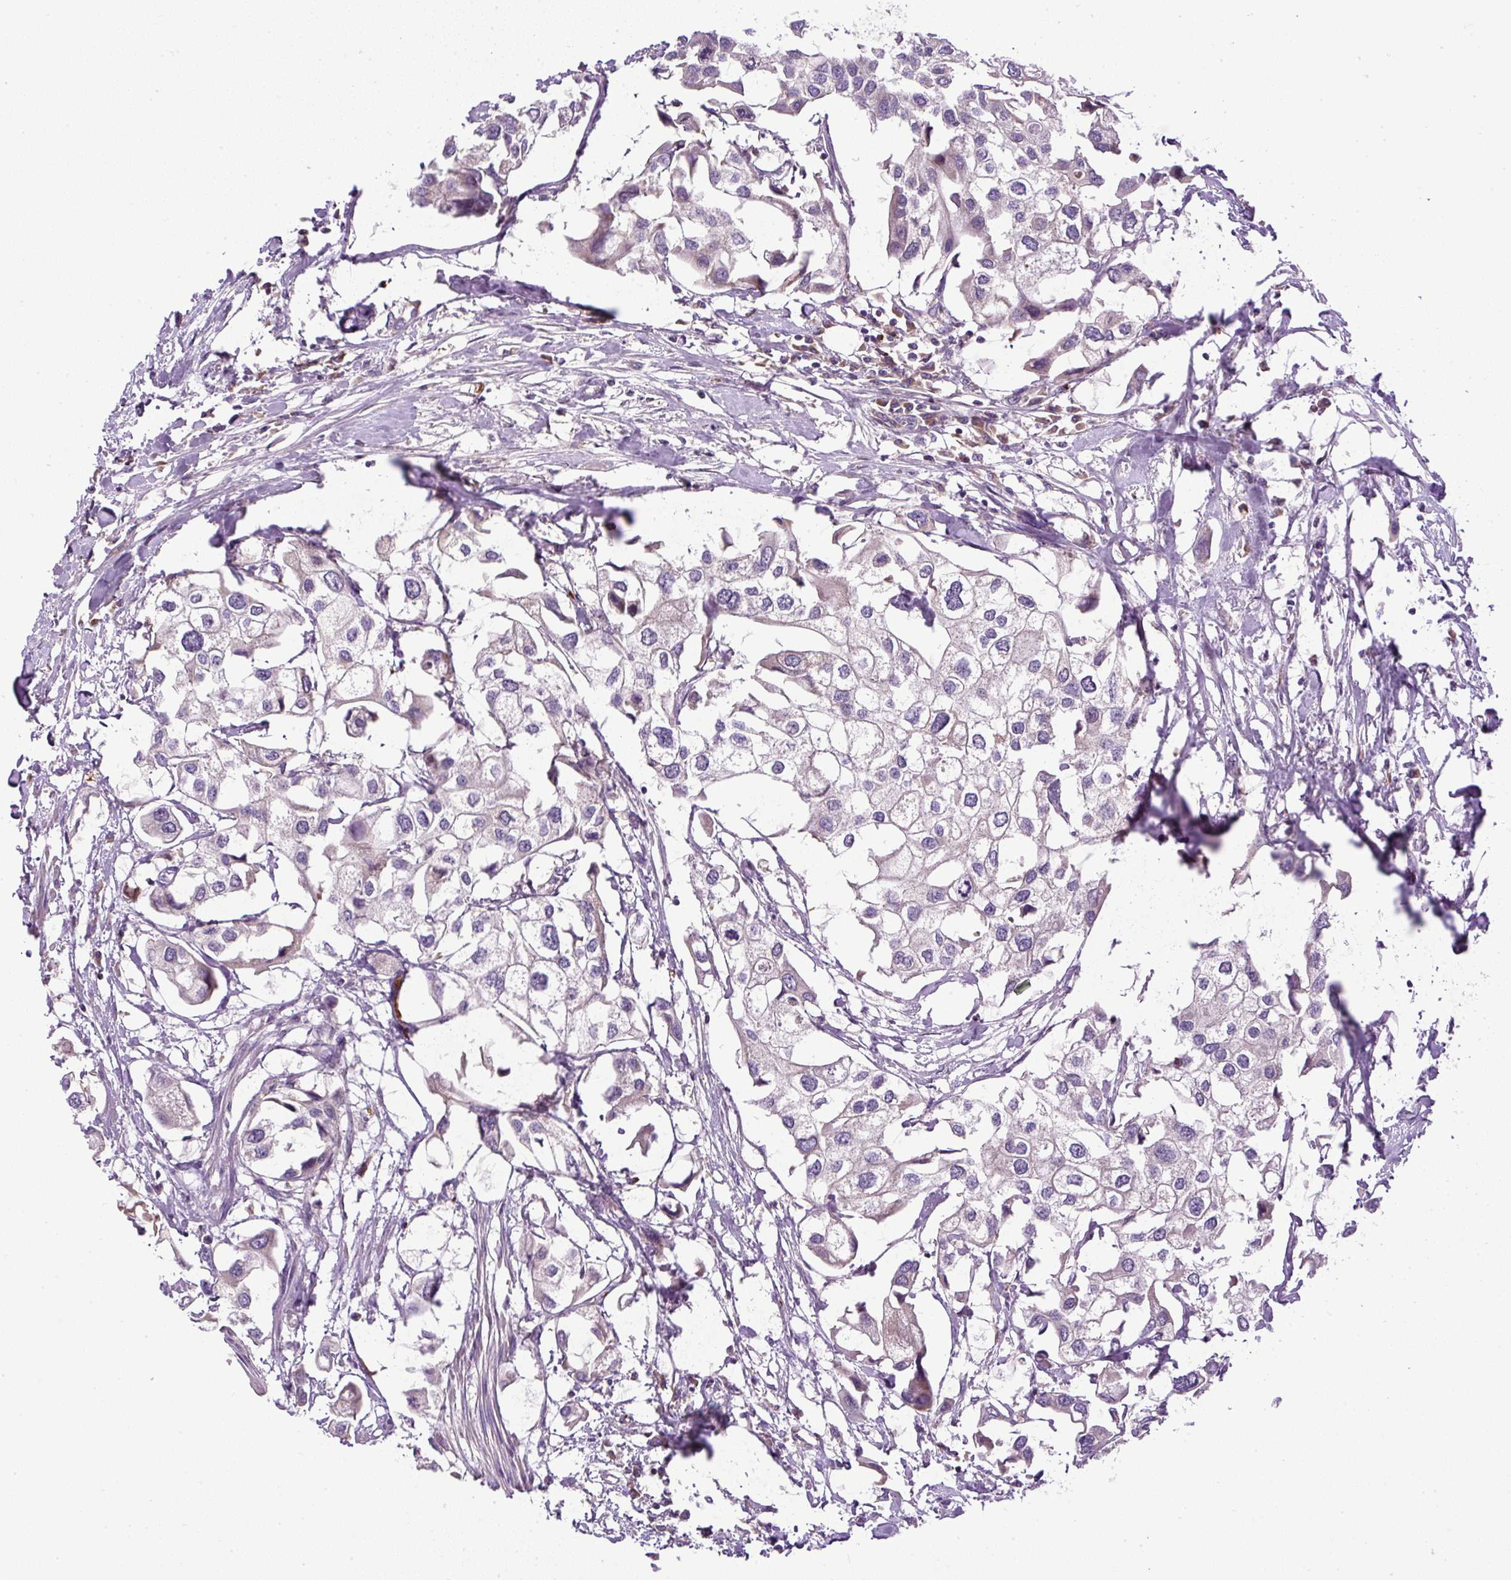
{"staining": {"intensity": "negative", "quantity": "none", "location": "none"}, "tissue": "urothelial cancer", "cell_type": "Tumor cells", "image_type": "cancer", "snomed": [{"axis": "morphology", "description": "Urothelial carcinoma, High grade"}, {"axis": "topography", "description": "Urinary bladder"}], "caption": "An image of human urothelial cancer is negative for staining in tumor cells.", "gene": "CXCL13", "patient": {"sex": "male", "age": 64}}